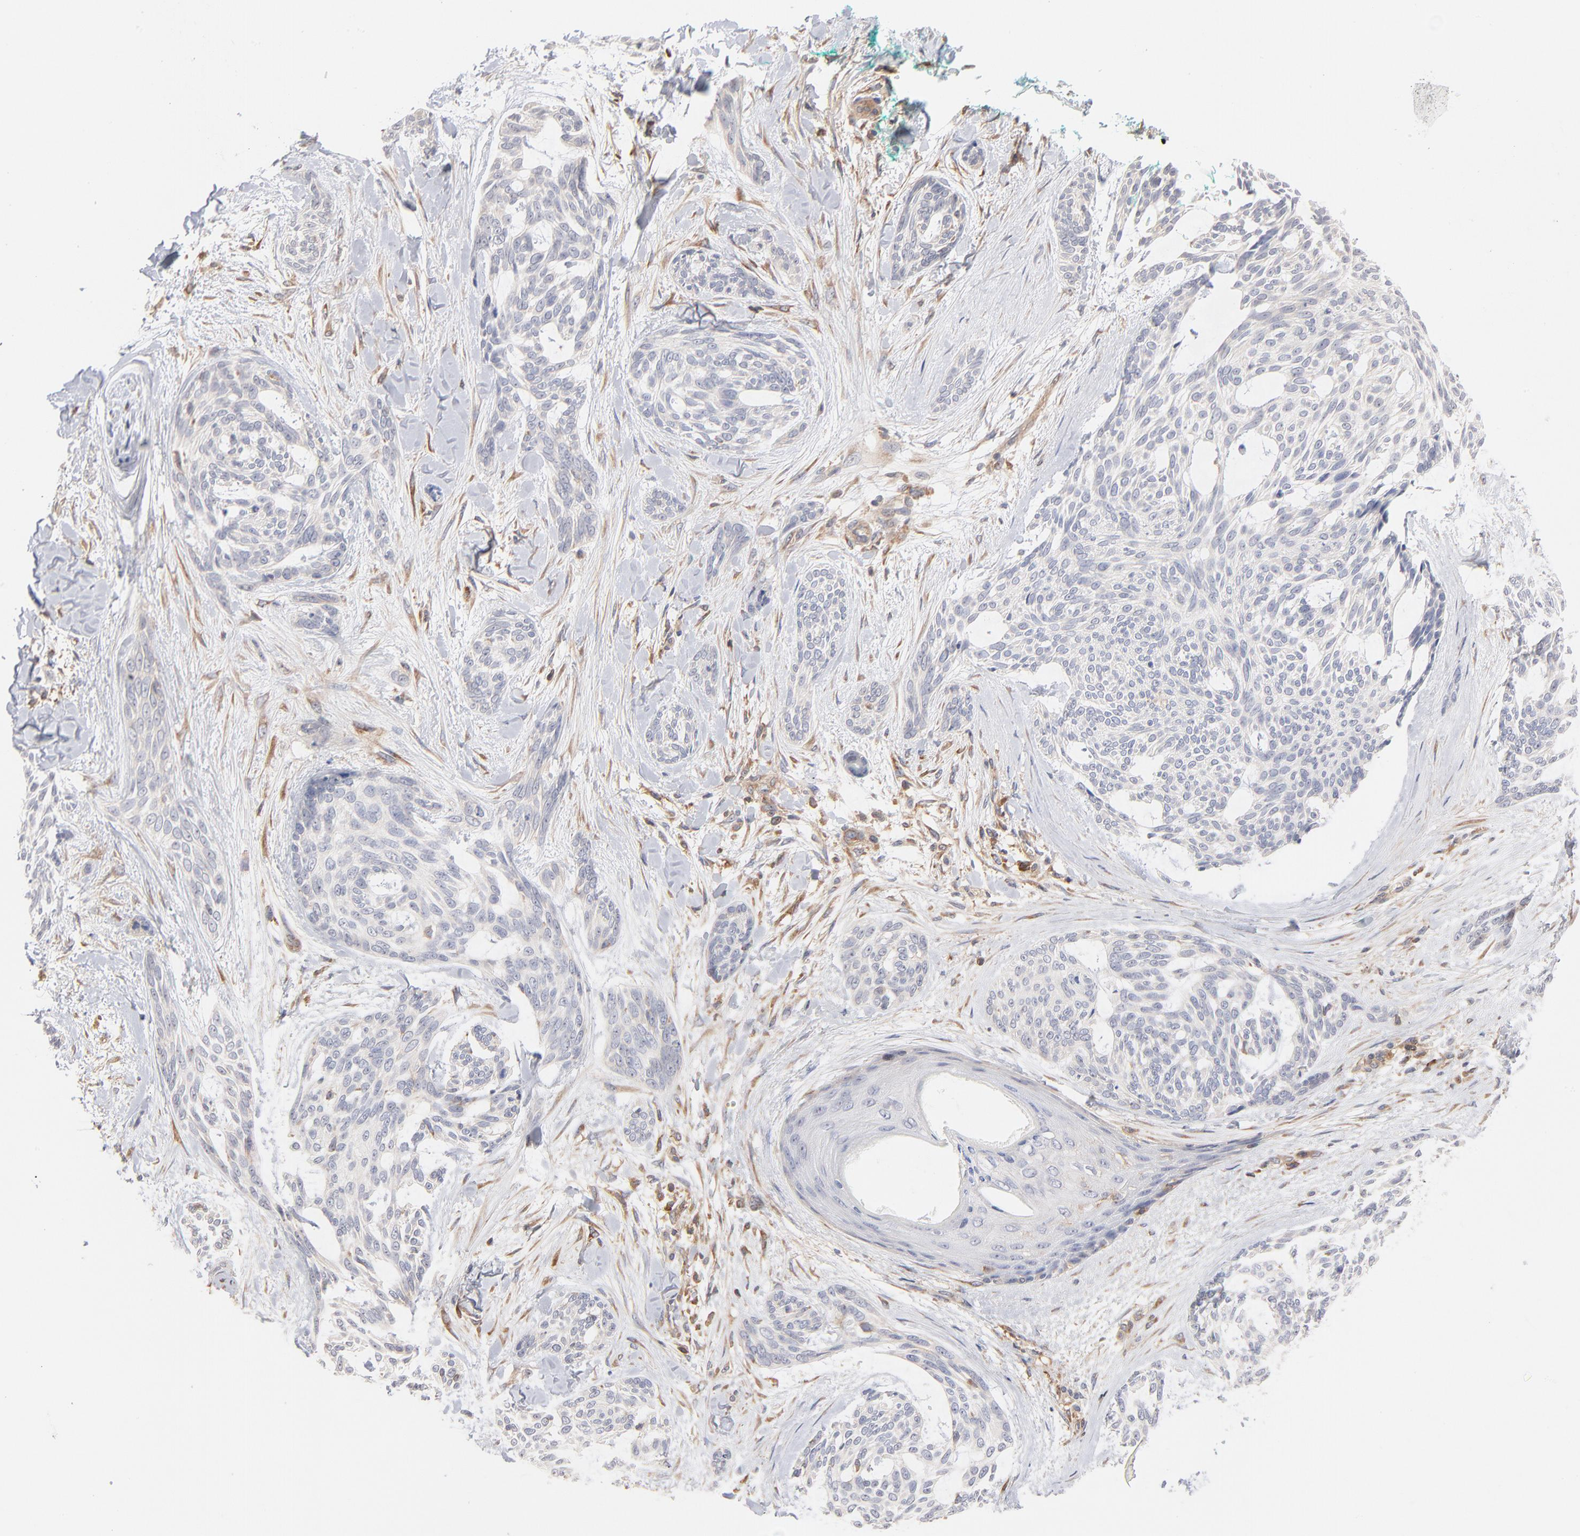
{"staining": {"intensity": "negative", "quantity": "none", "location": "none"}, "tissue": "skin cancer", "cell_type": "Tumor cells", "image_type": "cancer", "snomed": [{"axis": "morphology", "description": "Normal tissue, NOS"}, {"axis": "morphology", "description": "Basal cell carcinoma"}, {"axis": "topography", "description": "Skin"}], "caption": "This photomicrograph is of skin cancer (basal cell carcinoma) stained with IHC to label a protein in brown with the nuclei are counter-stained blue. There is no staining in tumor cells.", "gene": "WIPF1", "patient": {"sex": "female", "age": 71}}